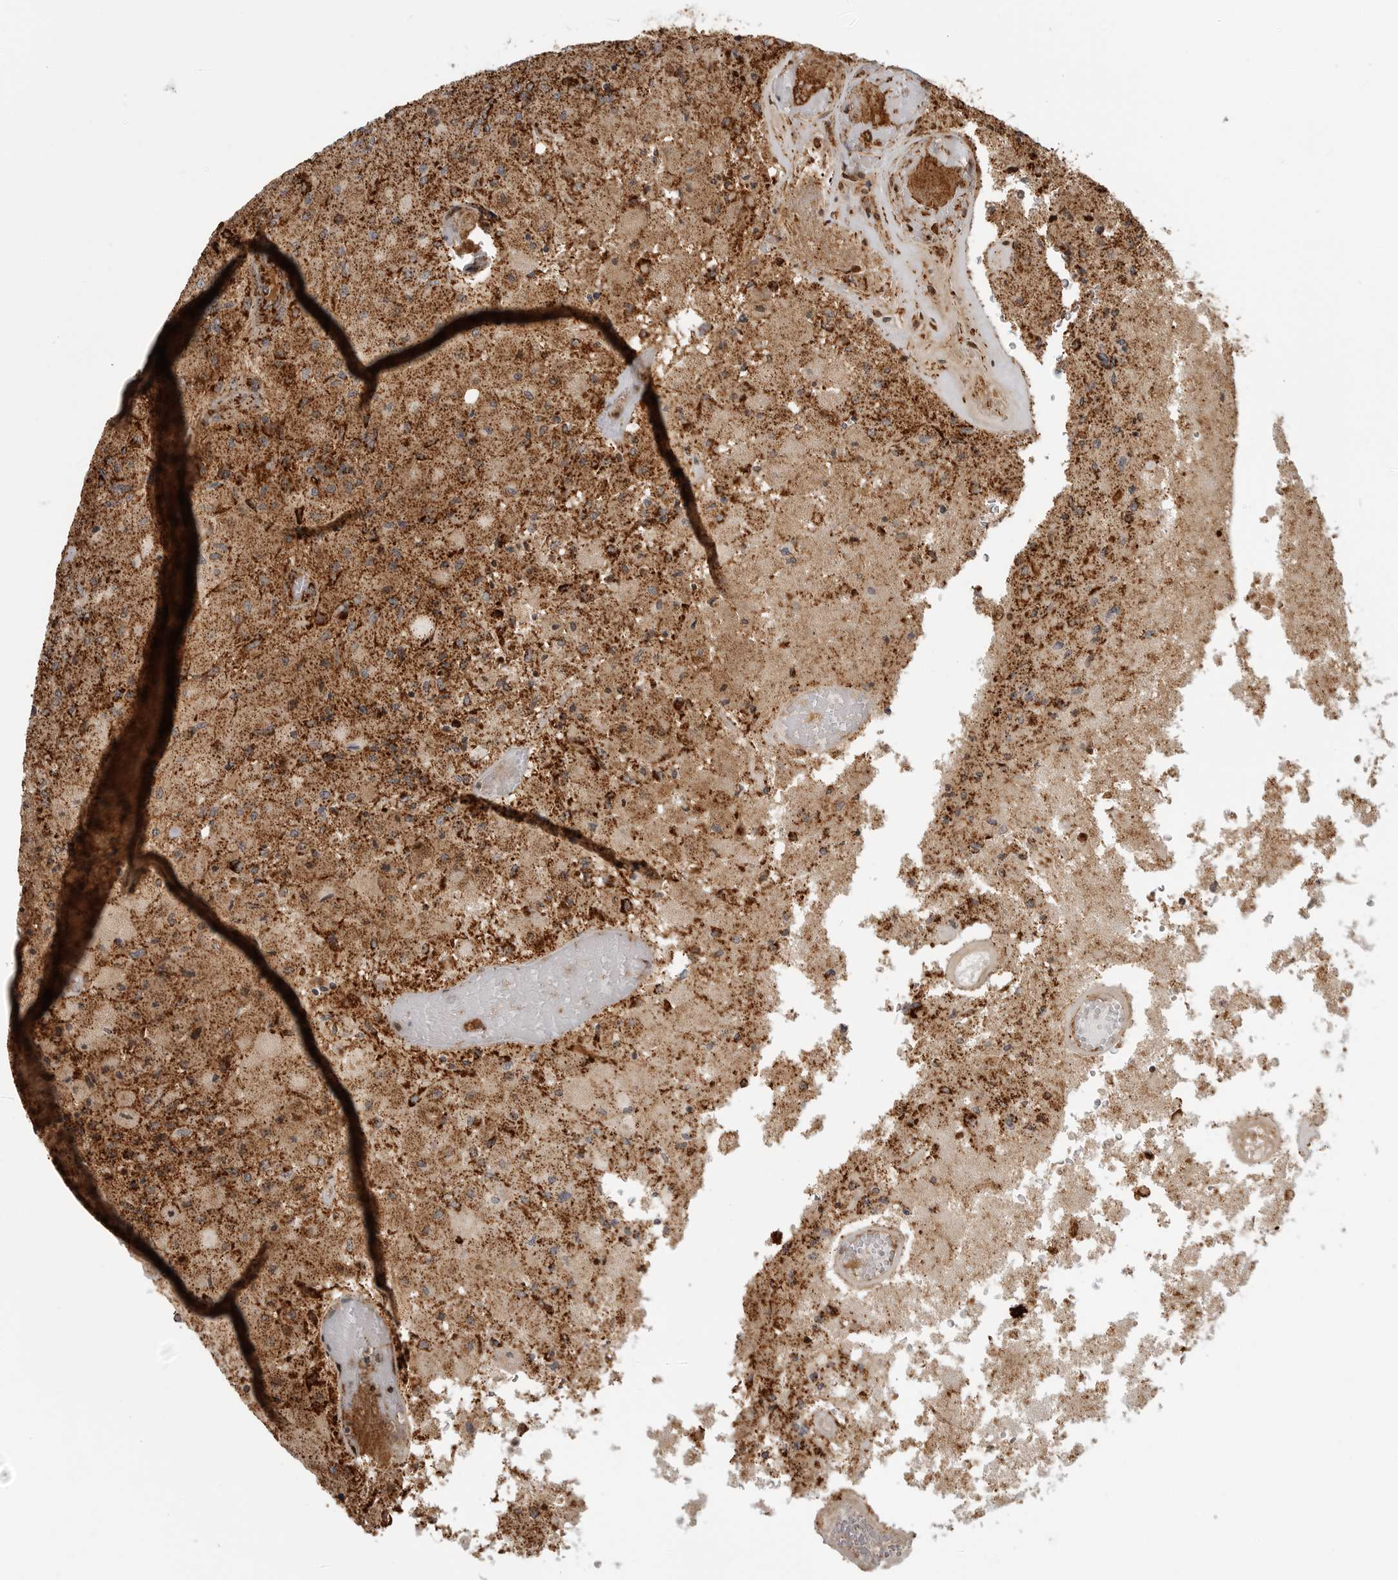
{"staining": {"intensity": "strong", "quantity": ">75%", "location": "cytoplasmic/membranous"}, "tissue": "glioma", "cell_type": "Tumor cells", "image_type": "cancer", "snomed": [{"axis": "morphology", "description": "Normal tissue, NOS"}, {"axis": "morphology", "description": "Glioma, malignant, High grade"}, {"axis": "topography", "description": "Cerebral cortex"}], "caption": "Malignant glioma (high-grade) stained with a brown dye exhibits strong cytoplasmic/membranous positive expression in approximately >75% of tumor cells.", "gene": "BMP2K", "patient": {"sex": "male", "age": 77}}